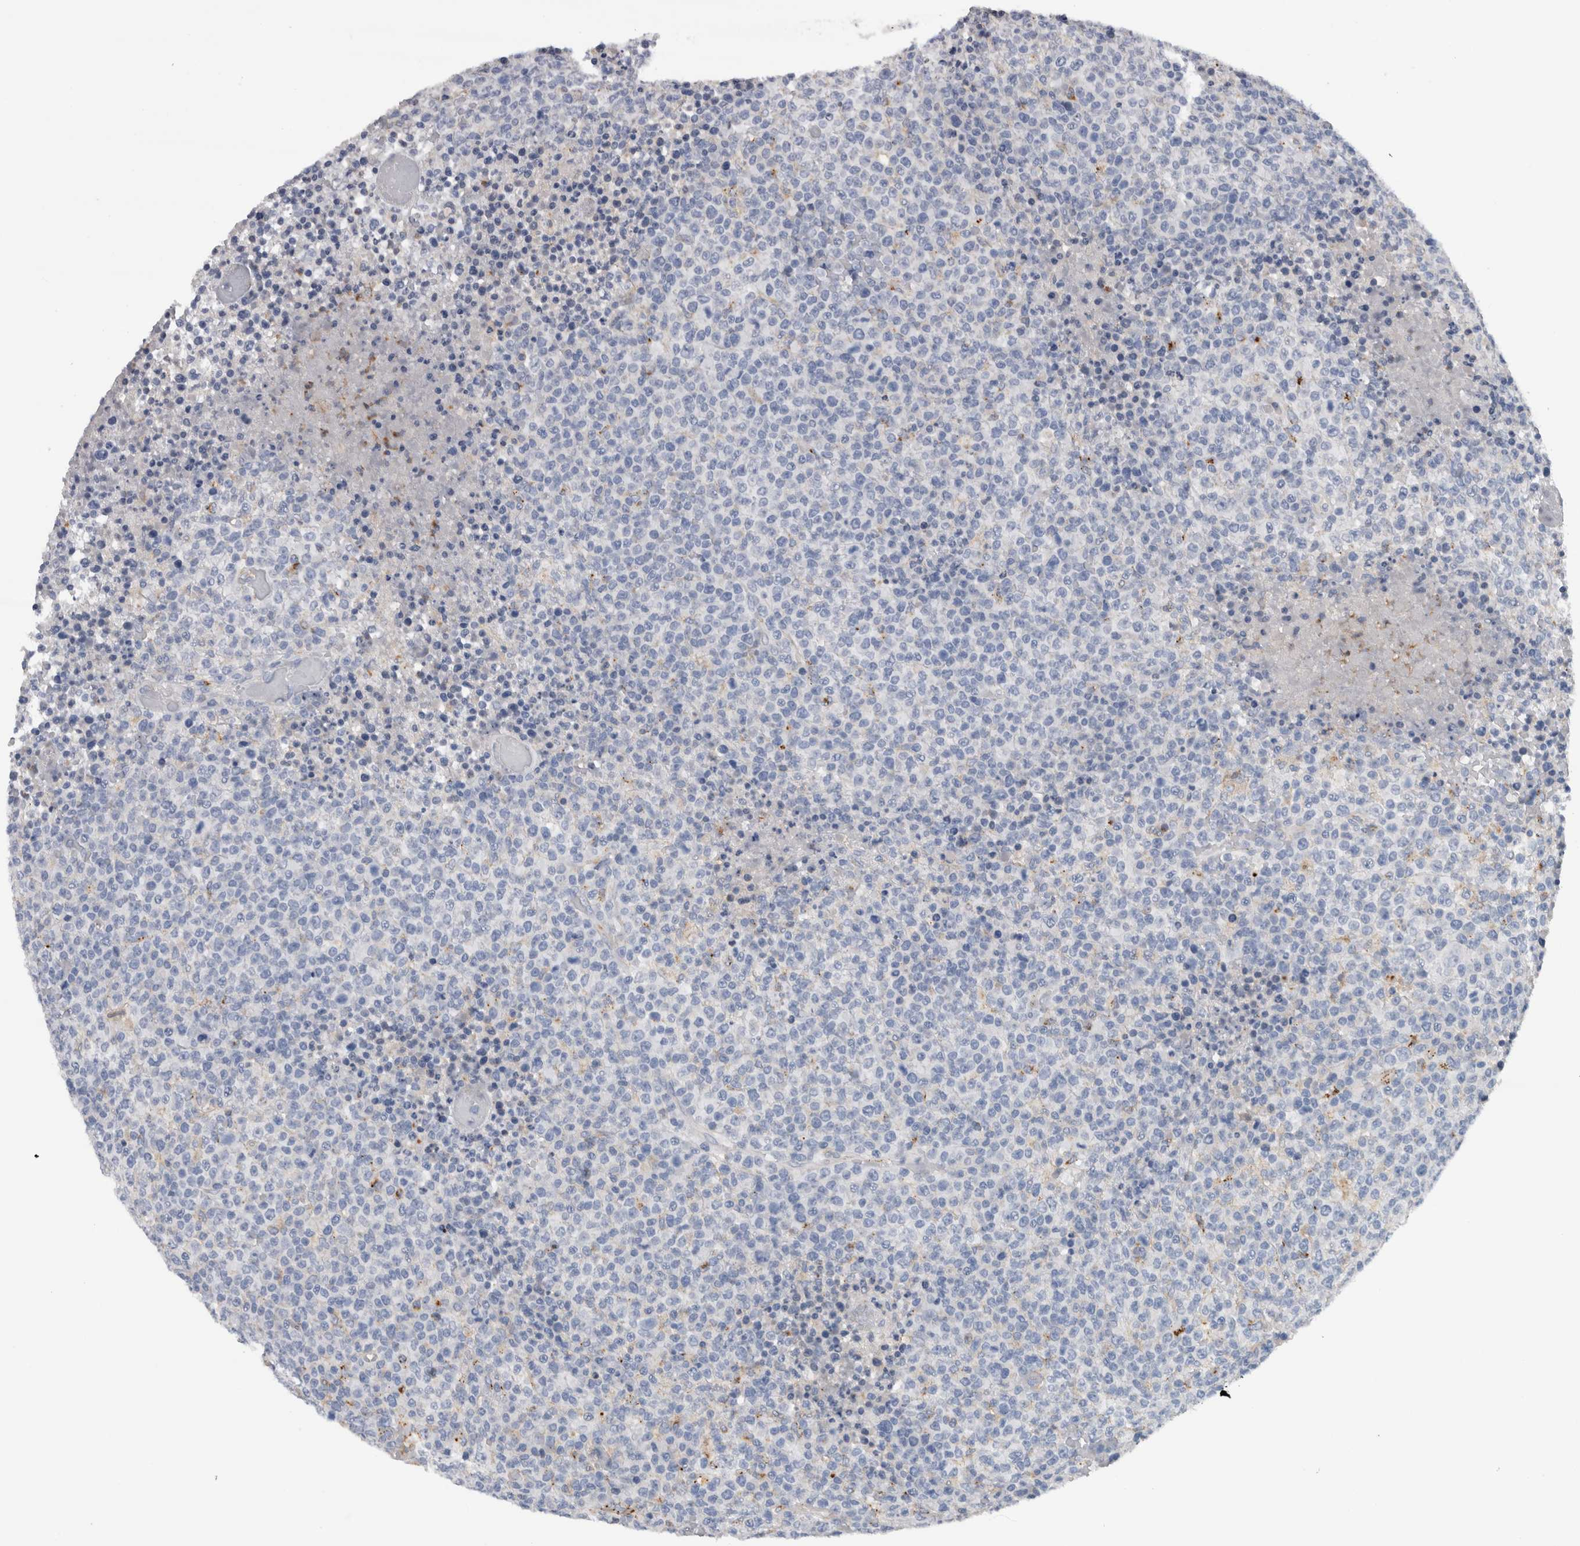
{"staining": {"intensity": "negative", "quantity": "none", "location": "none"}, "tissue": "lymphoma", "cell_type": "Tumor cells", "image_type": "cancer", "snomed": [{"axis": "morphology", "description": "Malignant lymphoma, non-Hodgkin's type, High grade"}, {"axis": "topography", "description": "Lymph node"}], "caption": "A micrograph of lymphoma stained for a protein demonstrates no brown staining in tumor cells.", "gene": "CD63", "patient": {"sex": "male", "age": 13}}